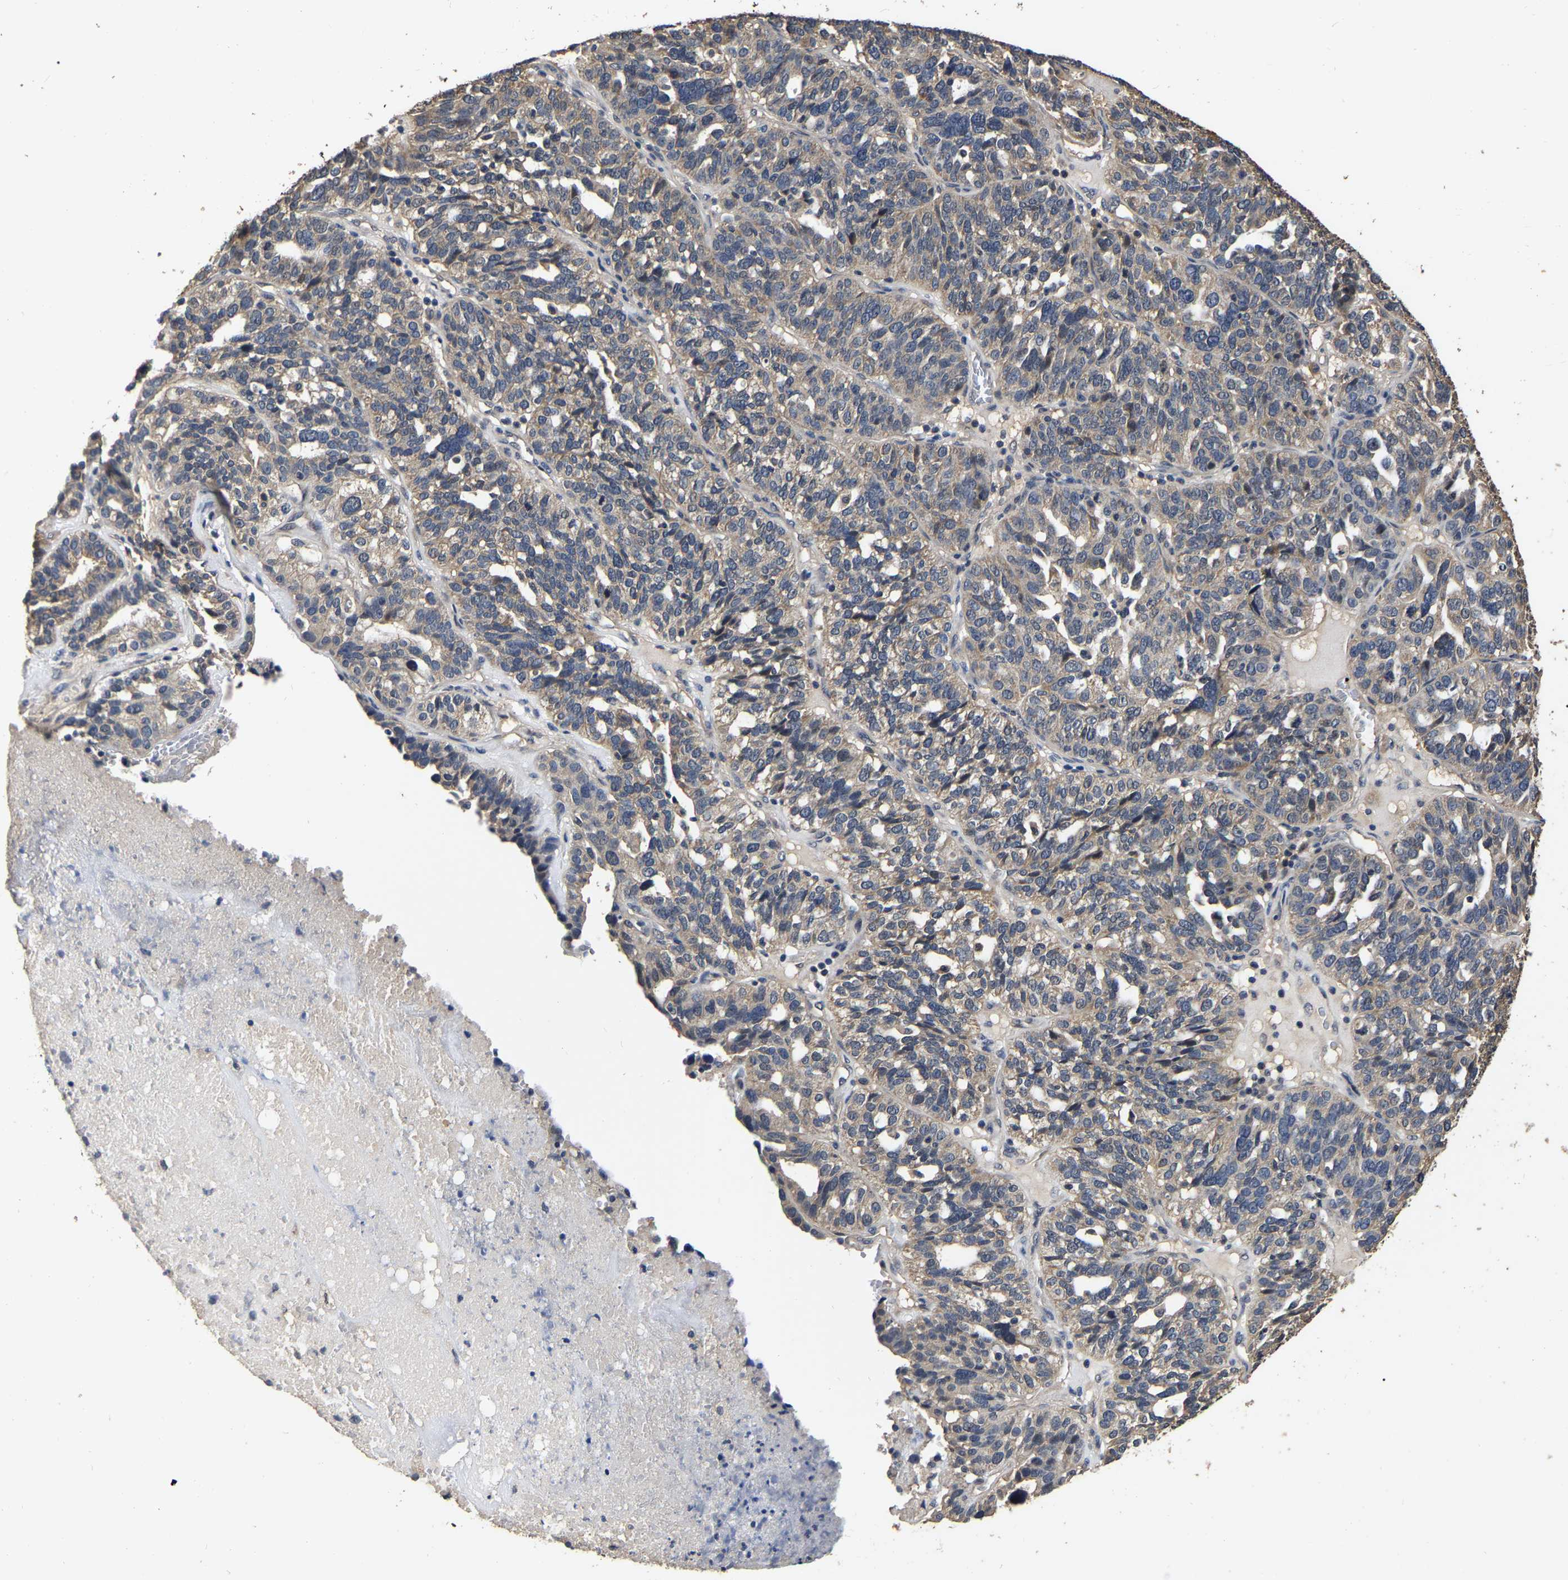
{"staining": {"intensity": "weak", "quantity": ">75%", "location": "cytoplasmic/membranous"}, "tissue": "ovarian cancer", "cell_type": "Tumor cells", "image_type": "cancer", "snomed": [{"axis": "morphology", "description": "Cystadenocarcinoma, serous, NOS"}, {"axis": "topography", "description": "Ovary"}], "caption": "A high-resolution photomicrograph shows immunohistochemistry staining of ovarian serous cystadenocarcinoma, which demonstrates weak cytoplasmic/membranous positivity in approximately >75% of tumor cells.", "gene": "STK32C", "patient": {"sex": "female", "age": 59}}